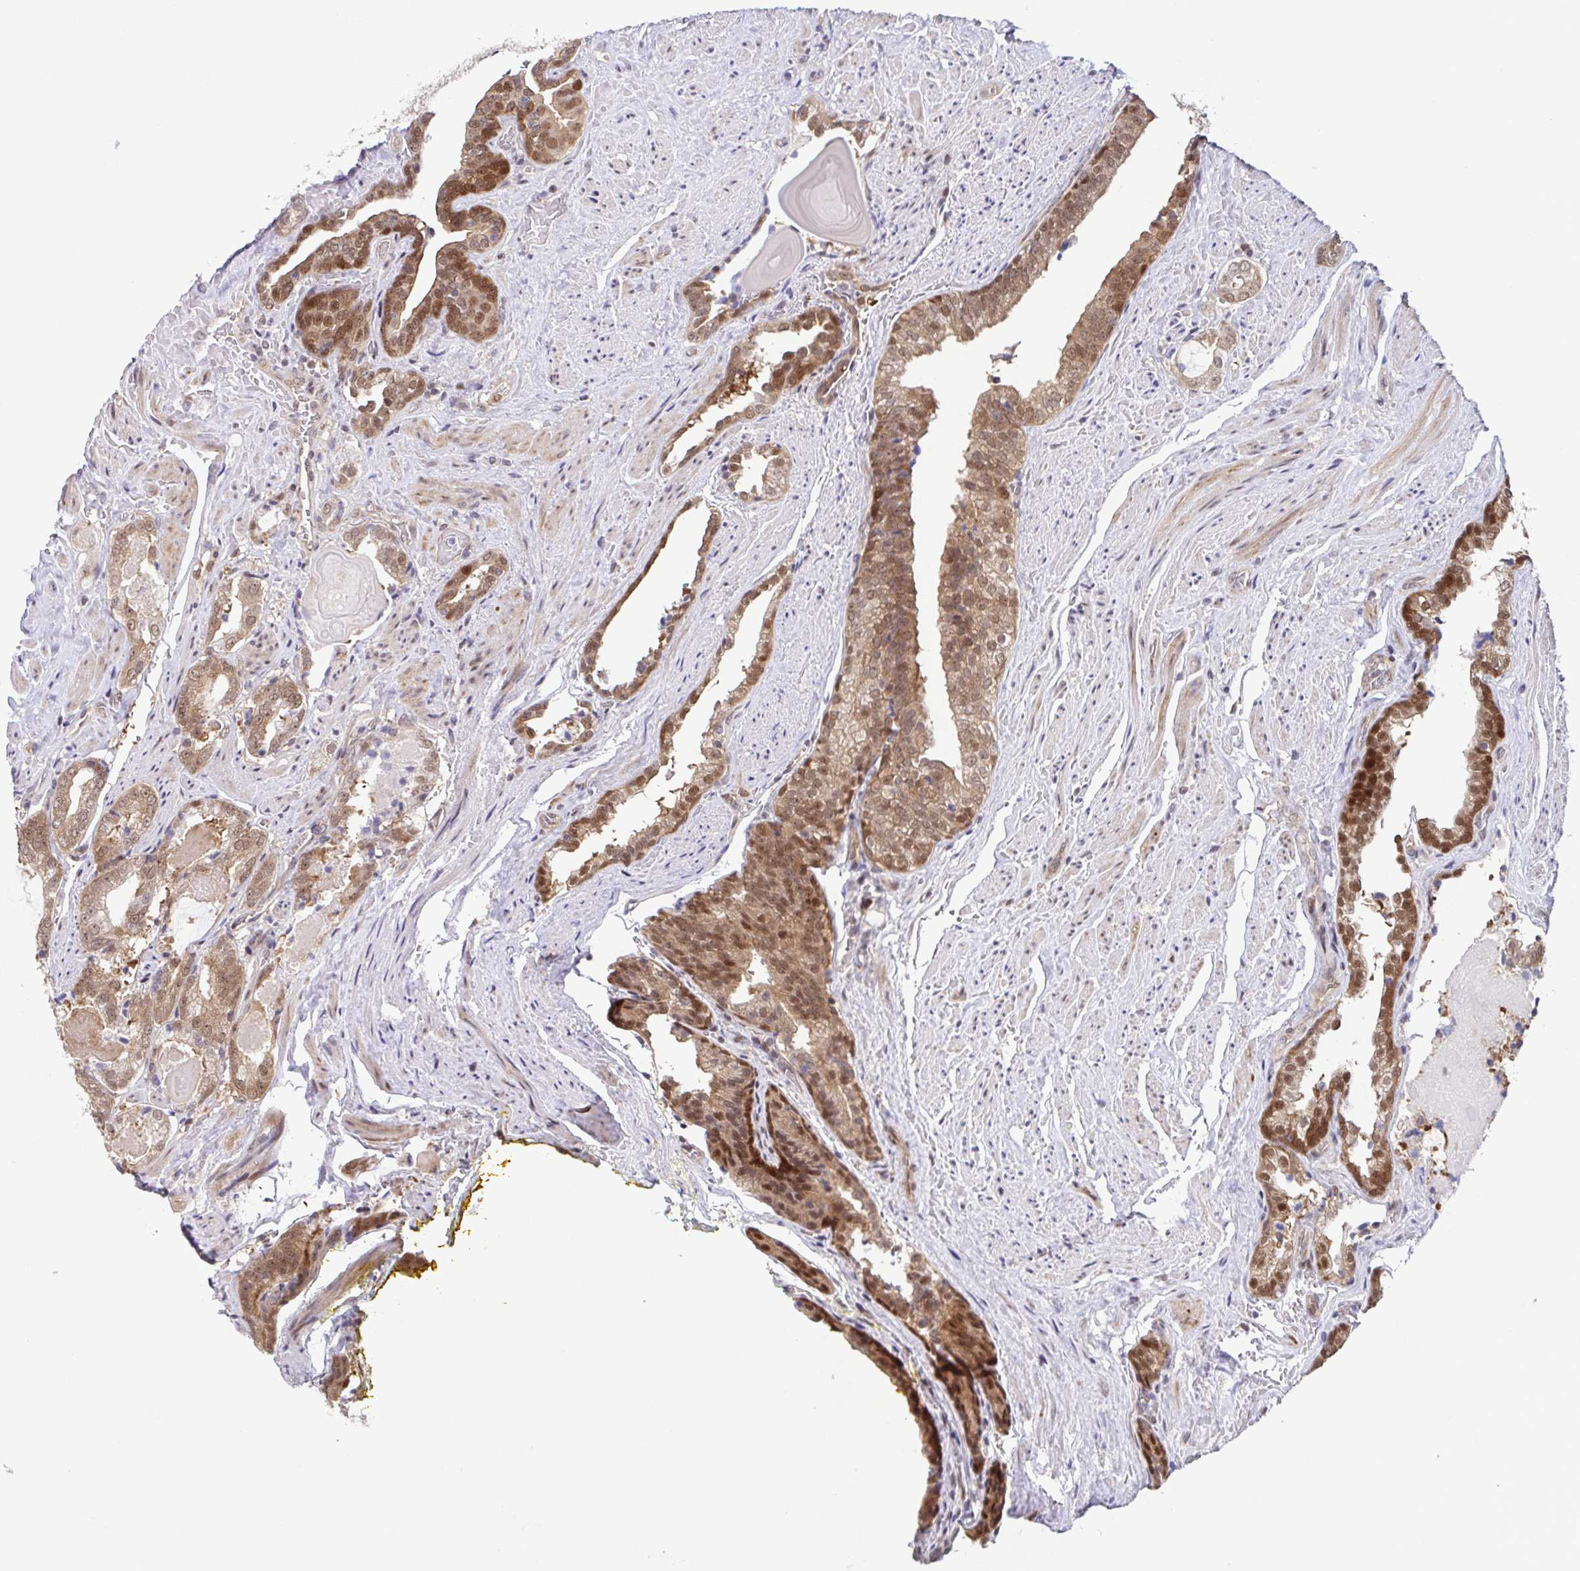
{"staining": {"intensity": "moderate", "quantity": ">75%", "location": "cytoplasmic/membranous,nuclear"}, "tissue": "prostate cancer", "cell_type": "Tumor cells", "image_type": "cancer", "snomed": [{"axis": "morphology", "description": "Adenocarcinoma, High grade"}, {"axis": "topography", "description": "Prostate"}], "caption": "Immunohistochemical staining of prostate cancer (adenocarcinoma (high-grade)) reveals medium levels of moderate cytoplasmic/membranous and nuclear protein expression in about >75% of tumor cells.", "gene": "DNAJB1", "patient": {"sex": "male", "age": 65}}